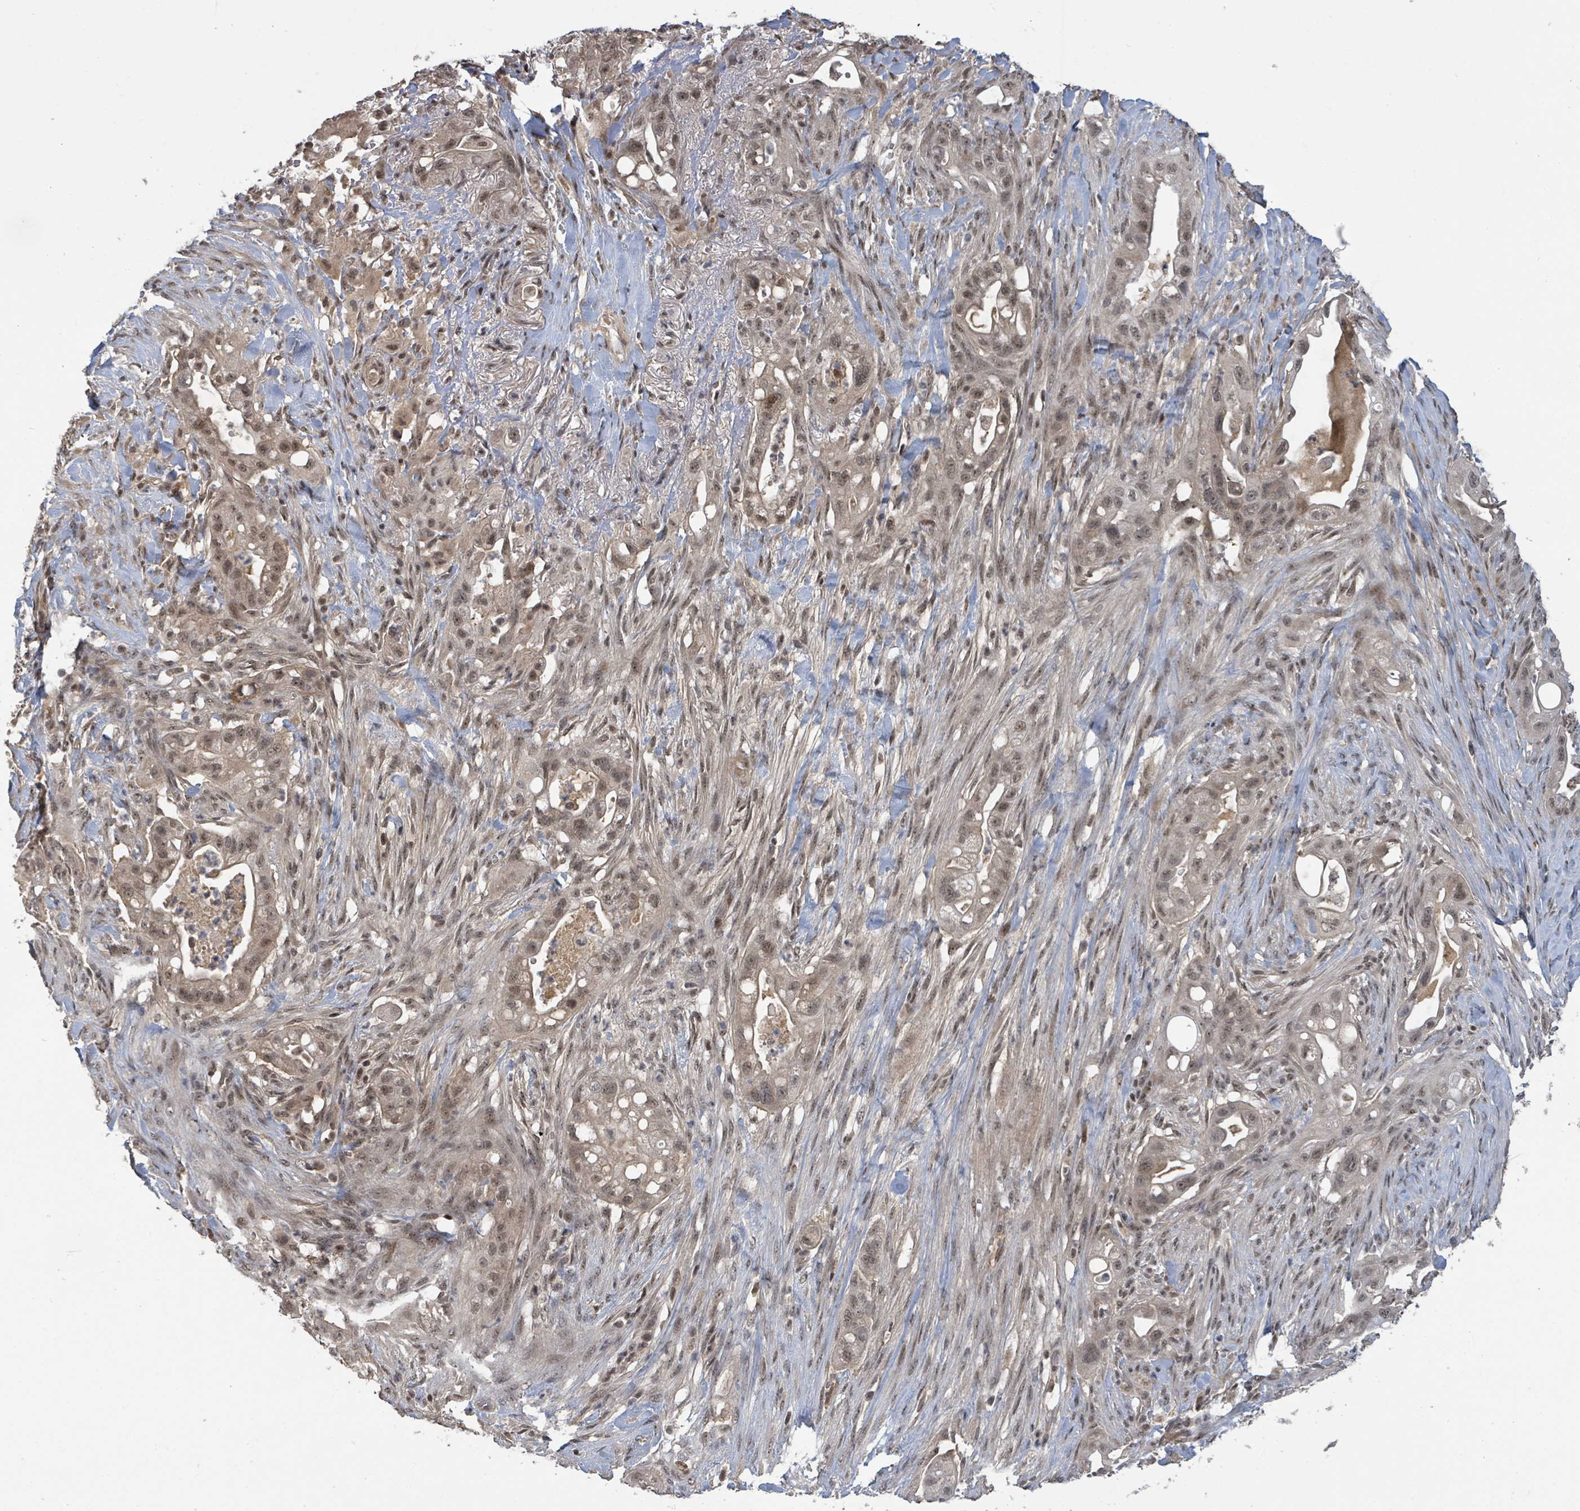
{"staining": {"intensity": "moderate", "quantity": ">75%", "location": "cytoplasmic/membranous,nuclear"}, "tissue": "pancreatic cancer", "cell_type": "Tumor cells", "image_type": "cancer", "snomed": [{"axis": "morphology", "description": "Adenocarcinoma, NOS"}, {"axis": "topography", "description": "Pancreas"}], "caption": "Protein analysis of adenocarcinoma (pancreatic) tissue demonstrates moderate cytoplasmic/membranous and nuclear staining in approximately >75% of tumor cells.", "gene": "ZBTB14", "patient": {"sex": "male", "age": 44}}